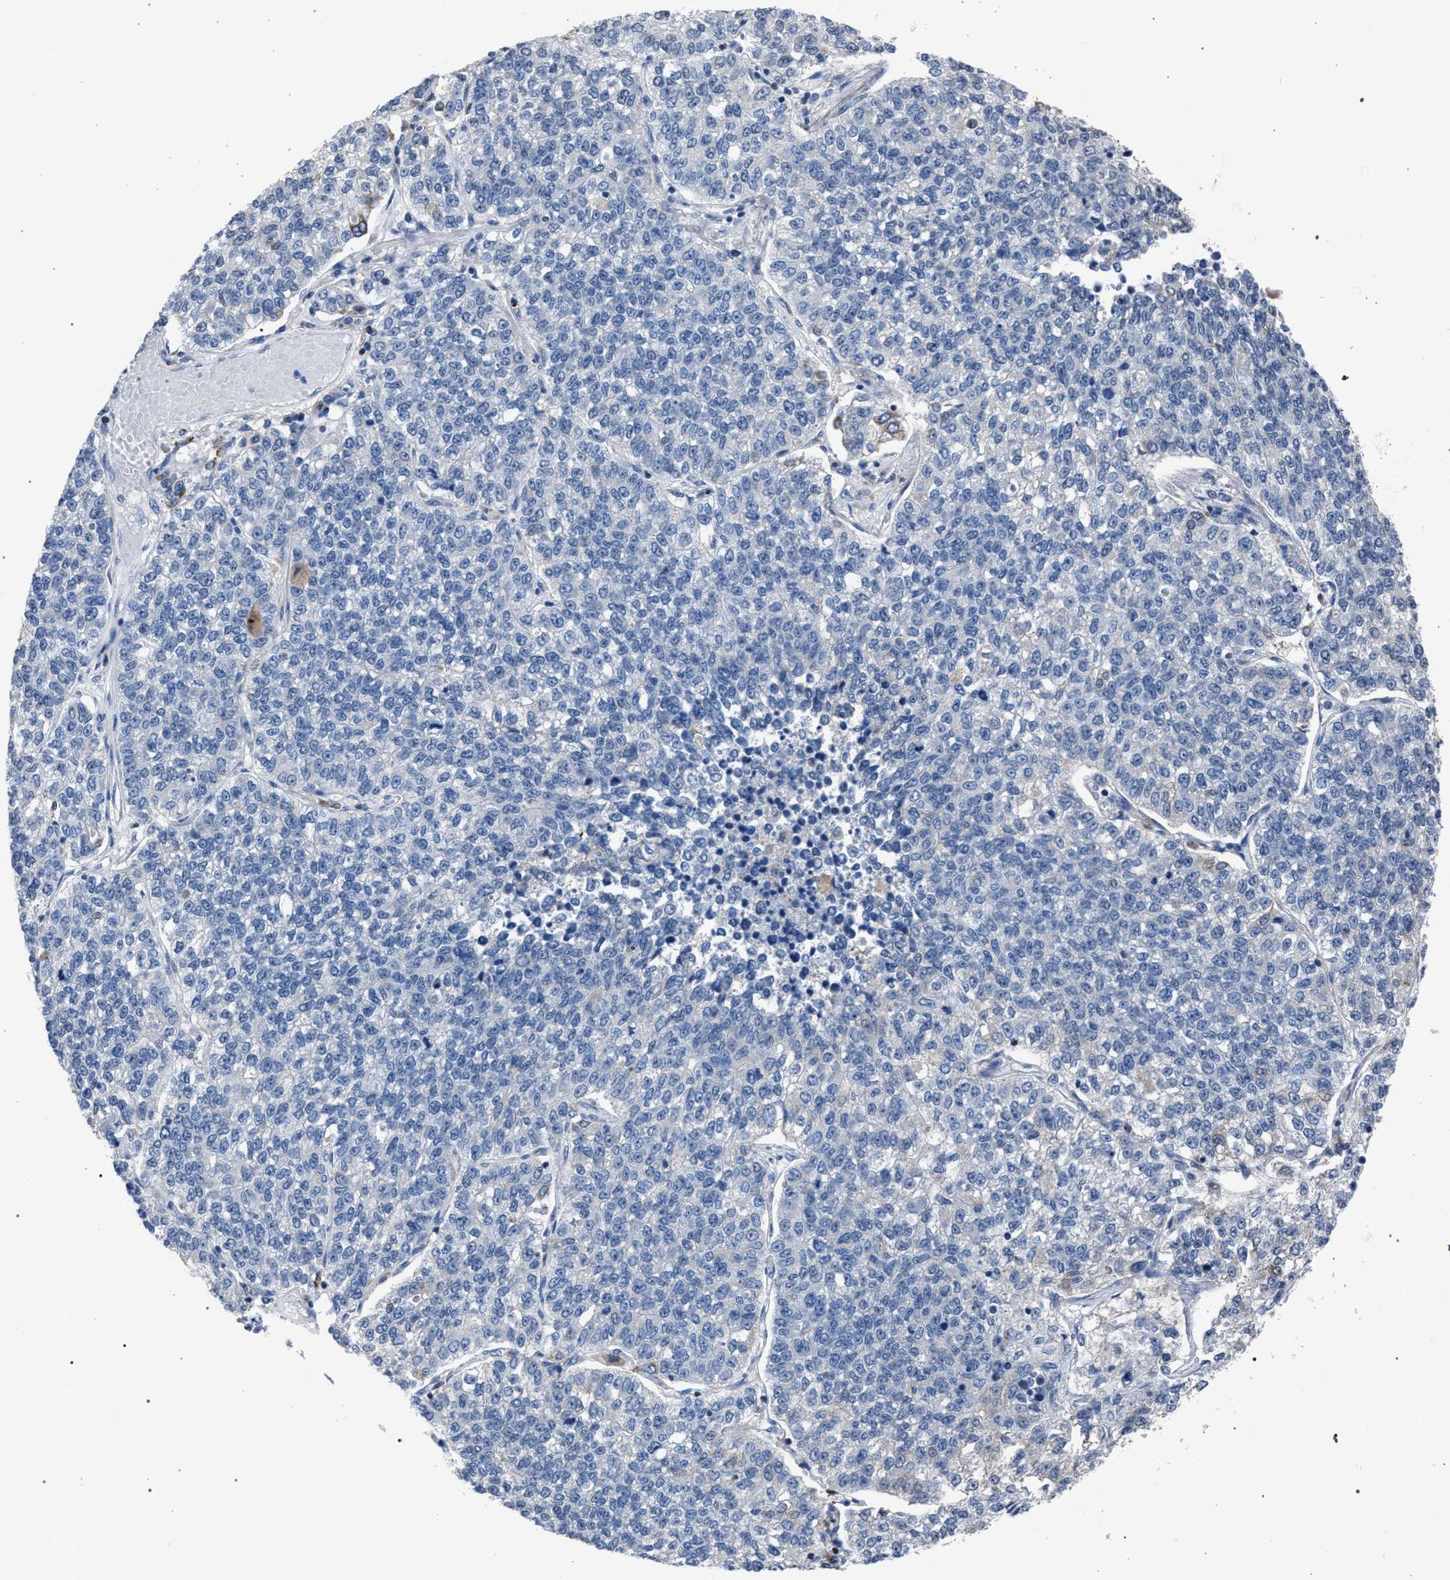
{"staining": {"intensity": "negative", "quantity": "none", "location": "none"}, "tissue": "lung cancer", "cell_type": "Tumor cells", "image_type": "cancer", "snomed": [{"axis": "morphology", "description": "Adenocarcinoma, NOS"}, {"axis": "topography", "description": "Lung"}], "caption": "IHC micrograph of neoplastic tissue: human lung adenocarcinoma stained with DAB (3,3'-diaminobenzidine) displays no significant protein staining in tumor cells.", "gene": "CRYZ", "patient": {"sex": "male", "age": 49}}